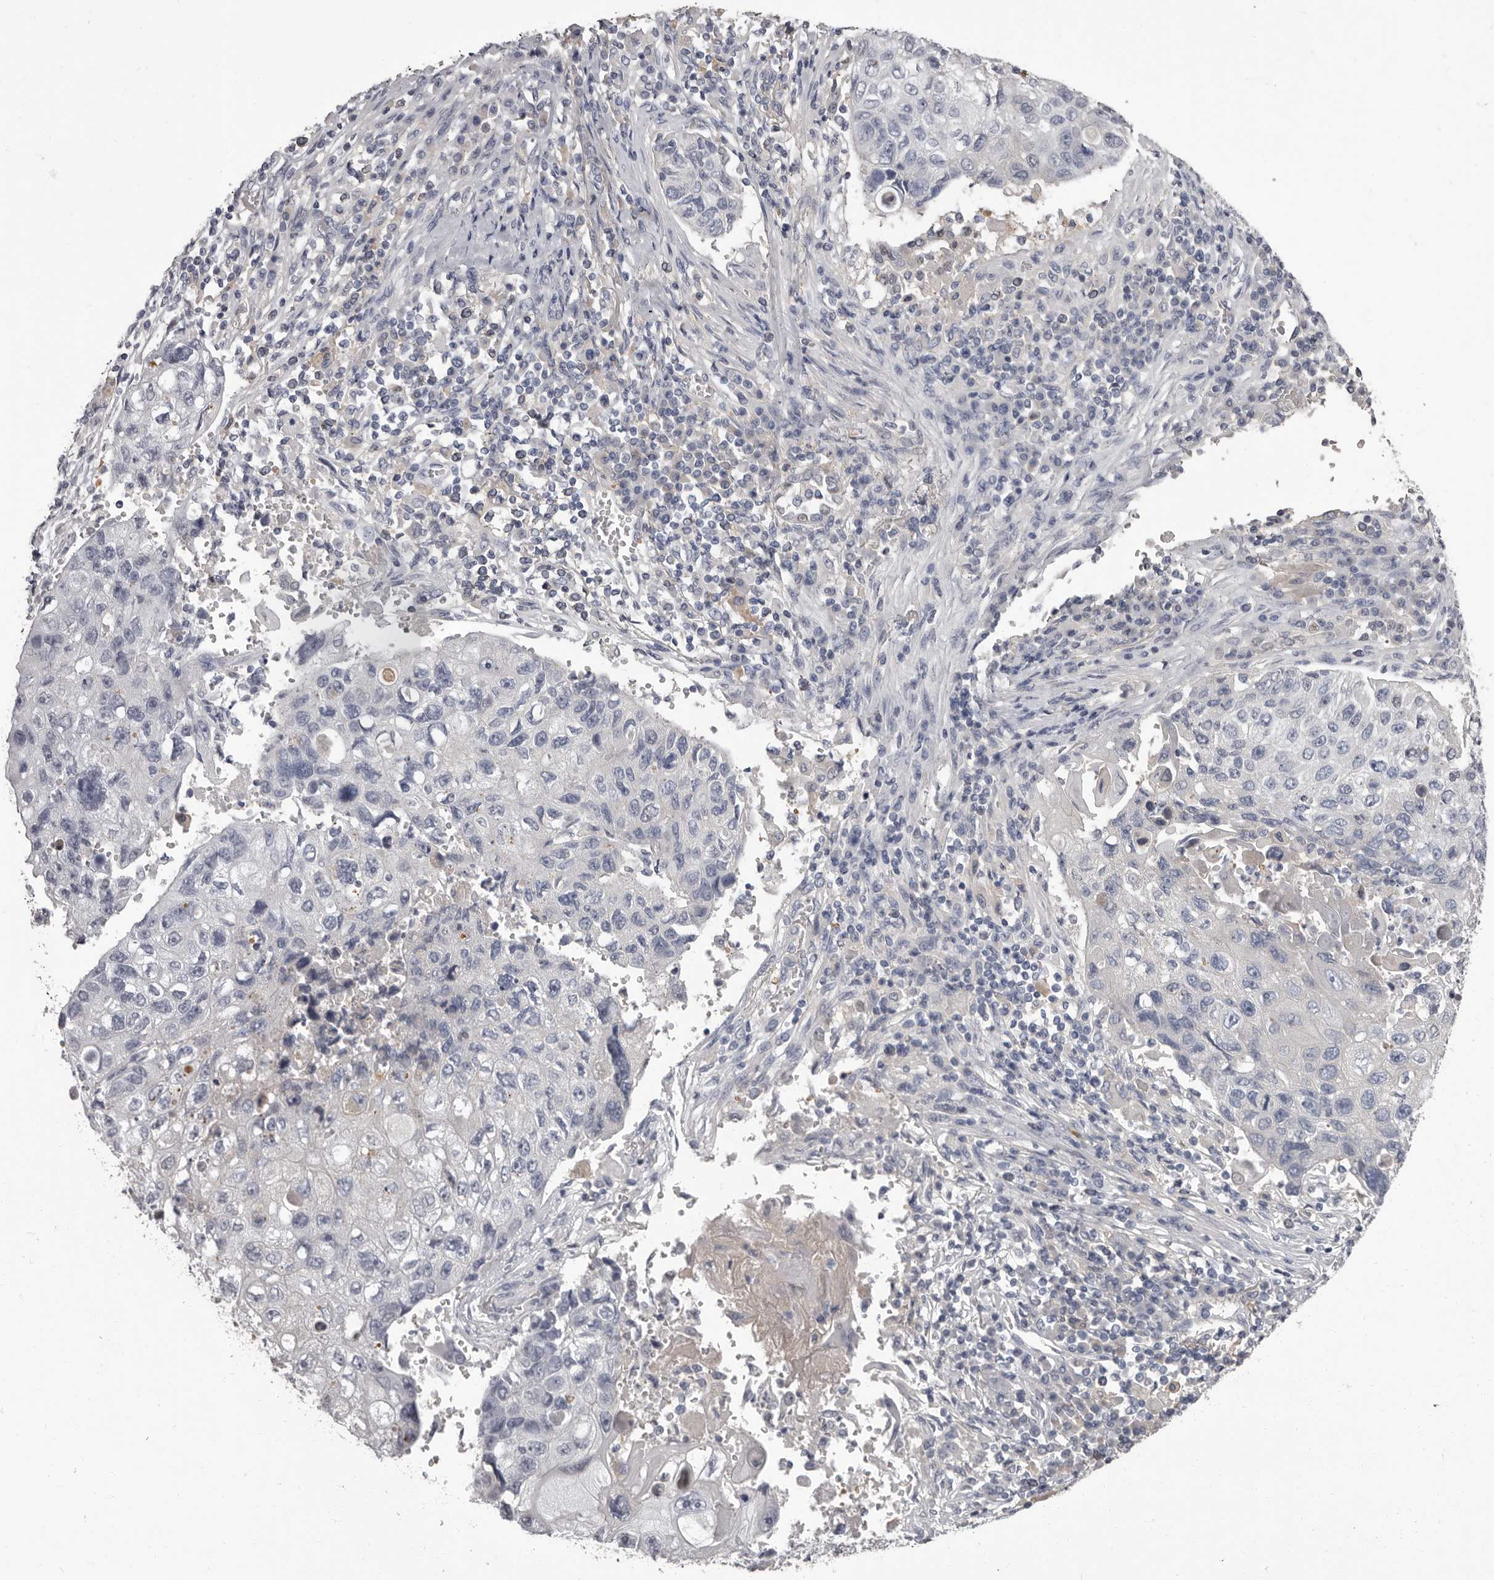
{"staining": {"intensity": "negative", "quantity": "none", "location": "none"}, "tissue": "lung cancer", "cell_type": "Tumor cells", "image_type": "cancer", "snomed": [{"axis": "morphology", "description": "Squamous cell carcinoma, NOS"}, {"axis": "topography", "description": "Lung"}], "caption": "Immunohistochemistry (IHC) image of human squamous cell carcinoma (lung) stained for a protein (brown), which demonstrates no expression in tumor cells. (Brightfield microscopy of DAB (3,3'-diaminobenzidine) immunohistochemistry (IHC) at high magnification).", "gene": "APEH", "patient": {"sex": "male", "age": 61}}